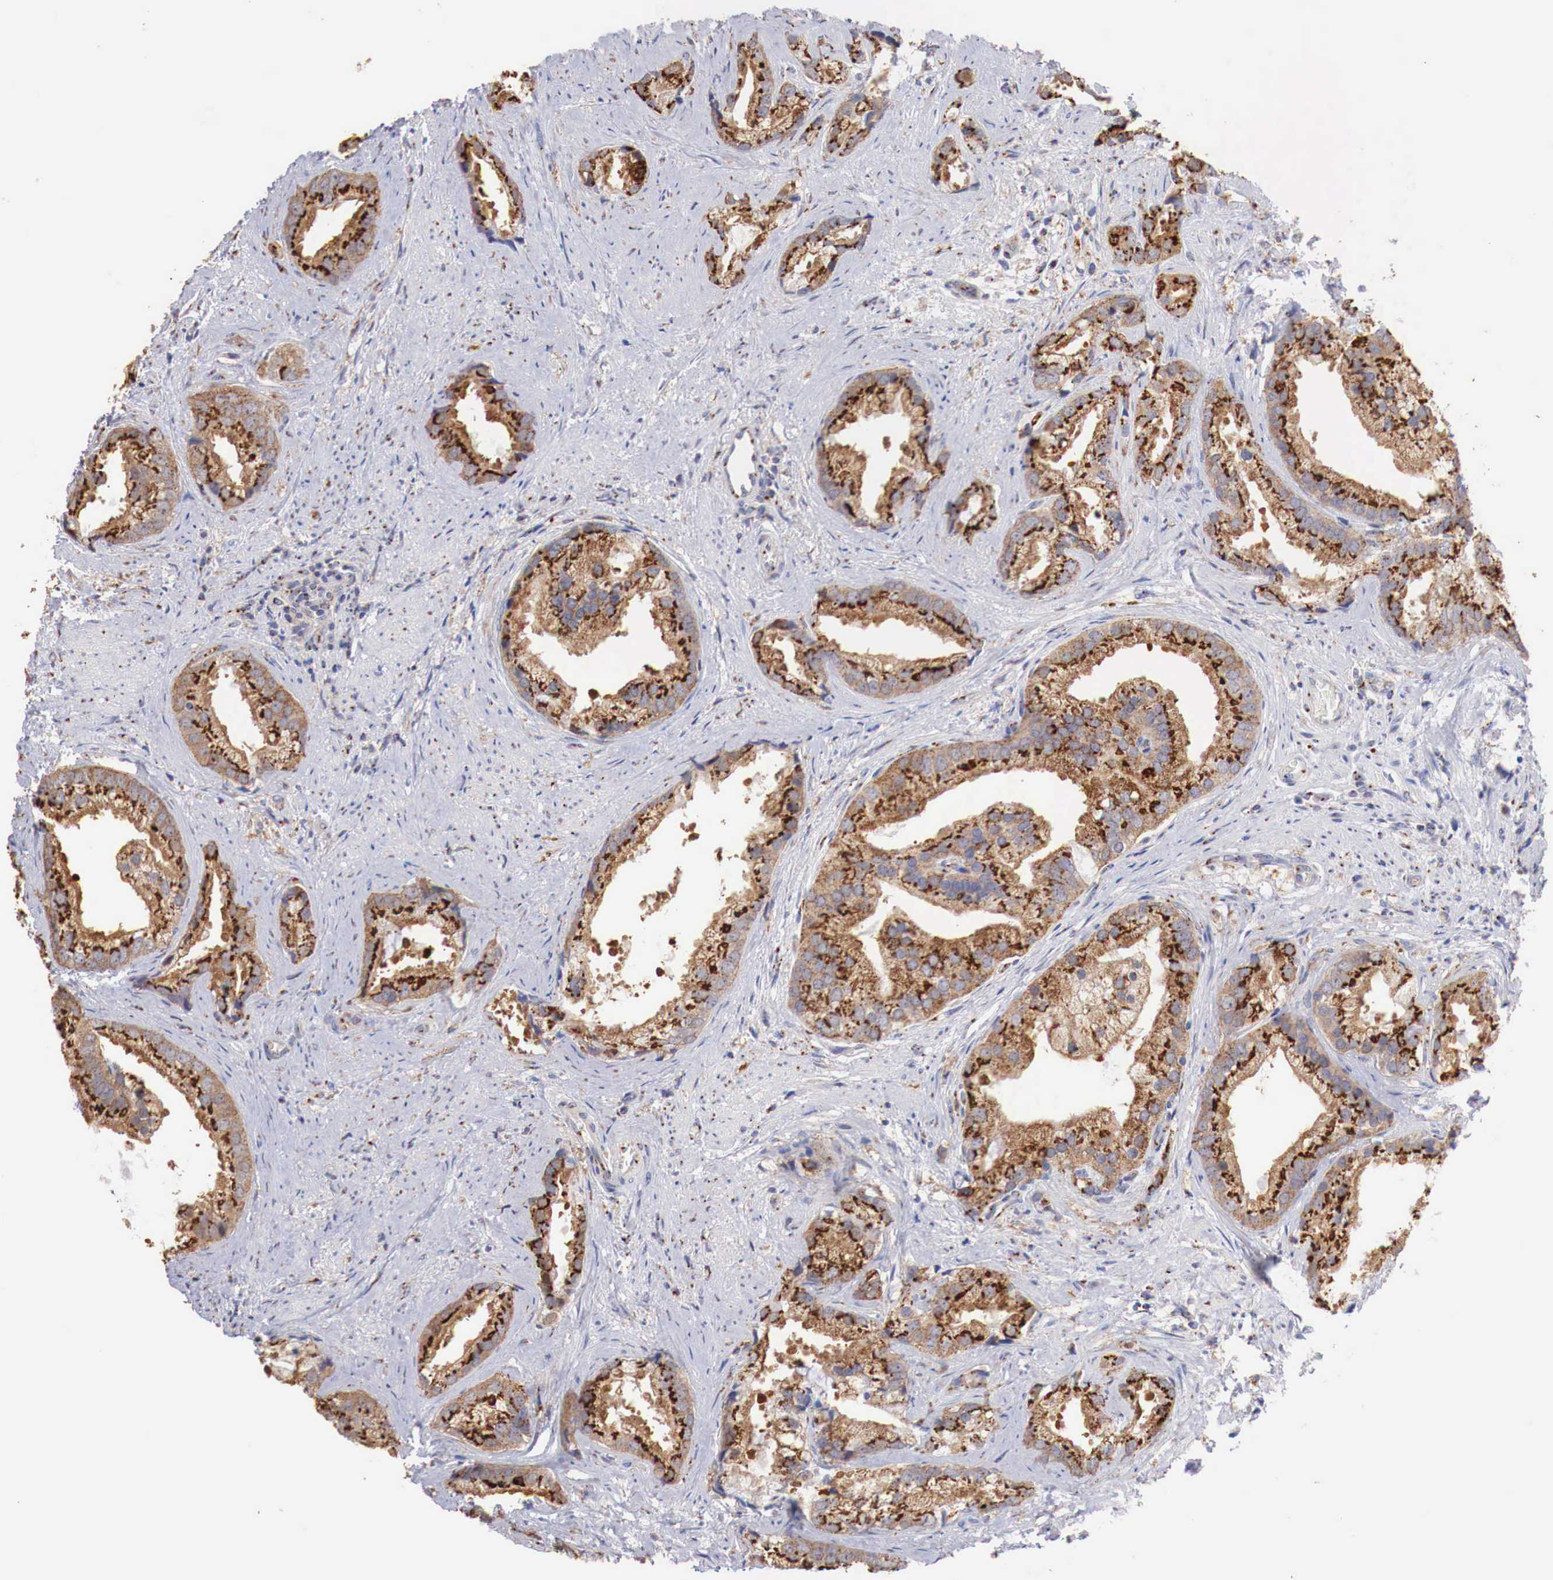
{"staining": {"intensity": "strong", "quantity": ">75%", "location": "cytoplasmic/membranous"}, "tissue": "prostate cancer", "cell_type": "Tumor cells", "image_type": "cancer", "snomed": [{"axis": "morphology", "description": "Adenocarcinoma, Medium grade"}, {"axis": "topography", "description": "Prostate"}], "caption": "Medium-grade adenocarcinoma (prostate) stained for a protein exhibits strong cytoplasmic/membranous positivity in tumor cells.", "gene": "SYAP1", "patient": {"sex": "male", "age": 65}}